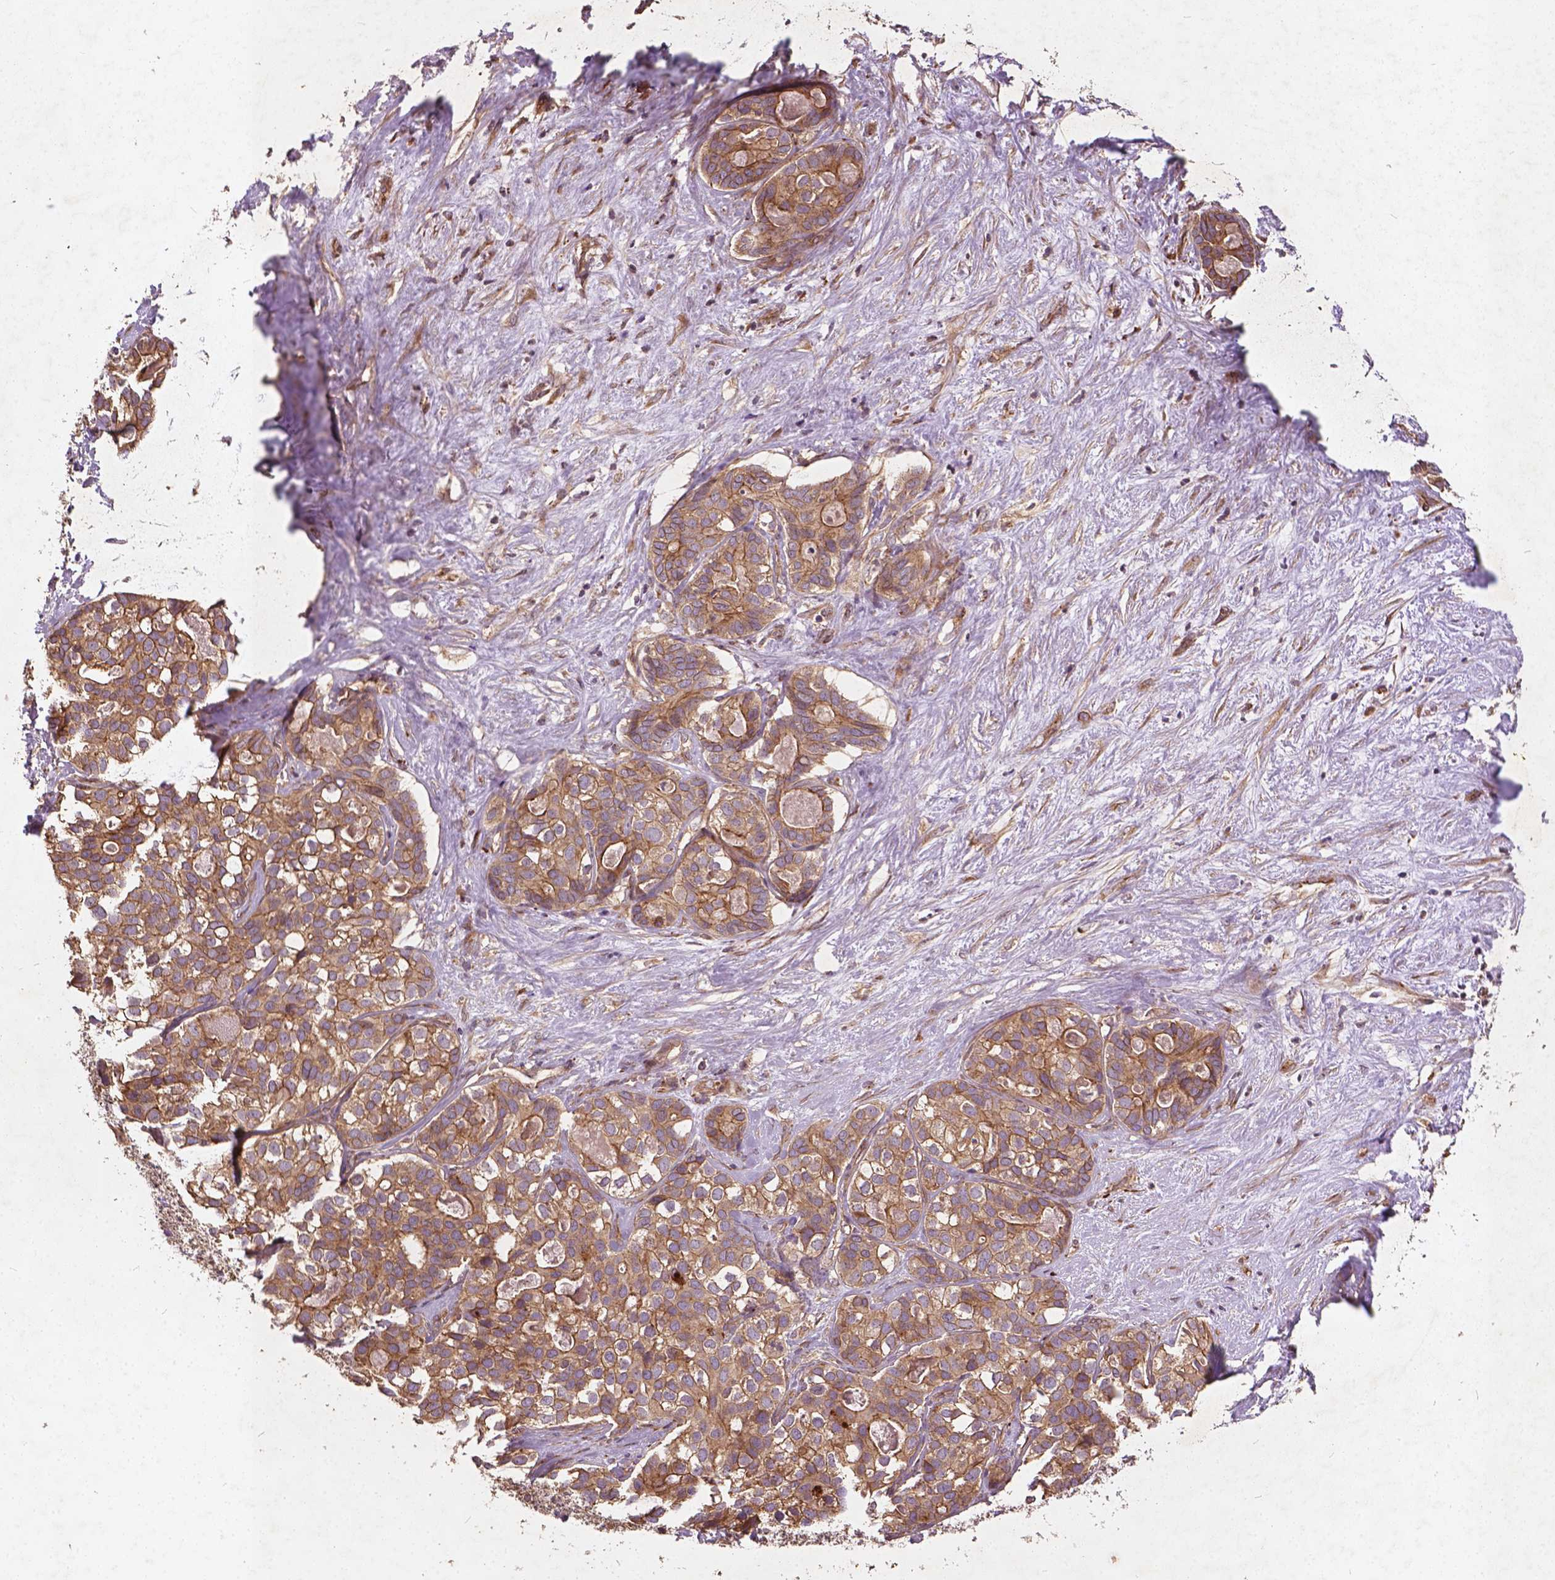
{"staining": {"intensity": "moderate", "quantity": ">75%", "location": "cytoplasmic/membranous"}, "tissue": "liver cancer", "cell_type": "Tumor cells", "image_type": "cancer", "snomed": [{"axis": "morphology", "description": "Cholangiocarcinoma"}, {"axis": "topography", "description": "Liver"}], "caption": "Immunohistochemical staining of human liver cancer exhibits medium levels of moderate cytoplasmic/membranous positivity in about >75% of tumor cells.", "gene": "UBXN2A", "patient": {"sex": "male", "age": 56}}